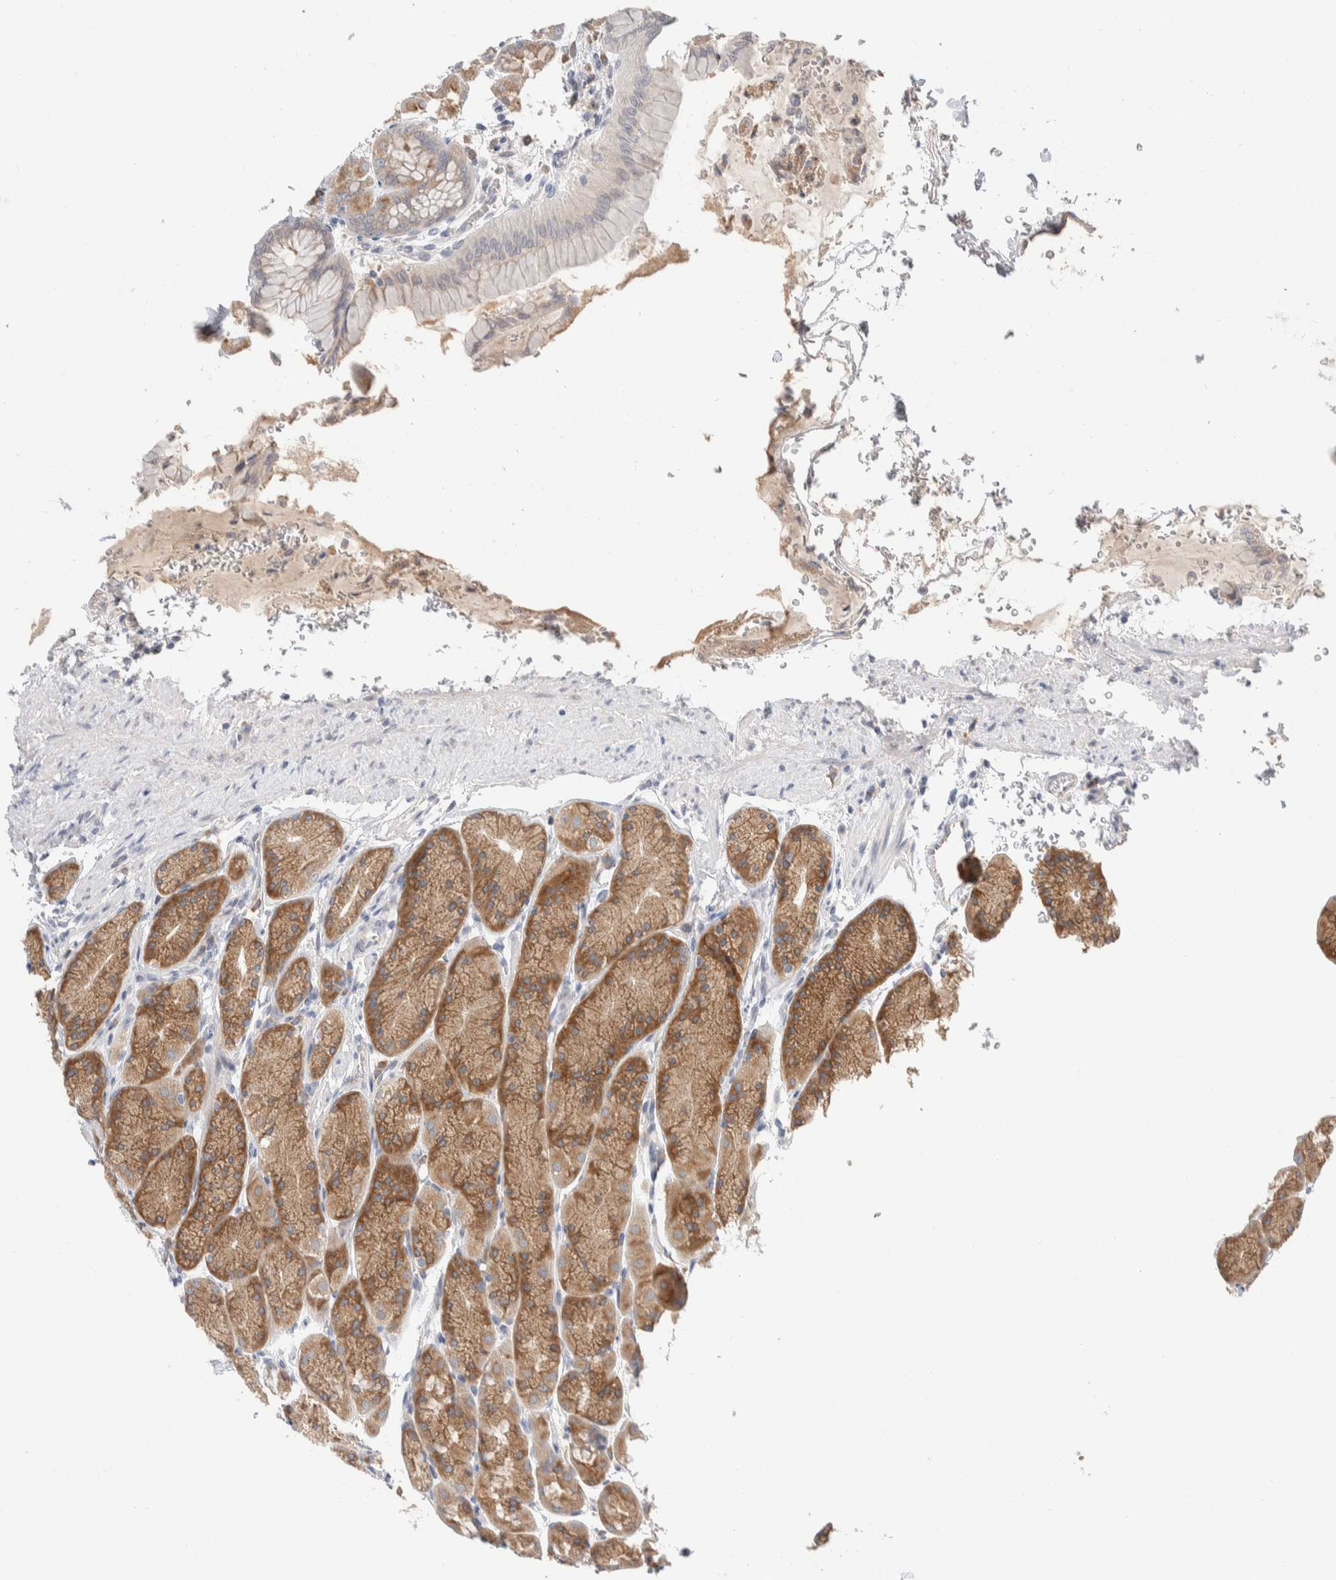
{"staining": {"intensity": "moderate", "quantity": "25%-75%", "location": "cytoplasmic/membranous"}, "tissue": "stomach", "cell_type": "Glandular cells", "image_type": "normal", "snomed": [{"axis": "morphology", "description": "Normal tissue, NOS"}, {"axis": "topography", "description": "Stomach"}], "caption": "IHC (DAB (3,3'-diaminobenzidine)) staining of unremarkable stomach demonstrates moderate cytoplasmic/membranous protein positivity in about 25%-75% of glandular cells.", "gene": "RUSF1", "patient": {"sex": "male", "age": 42}}